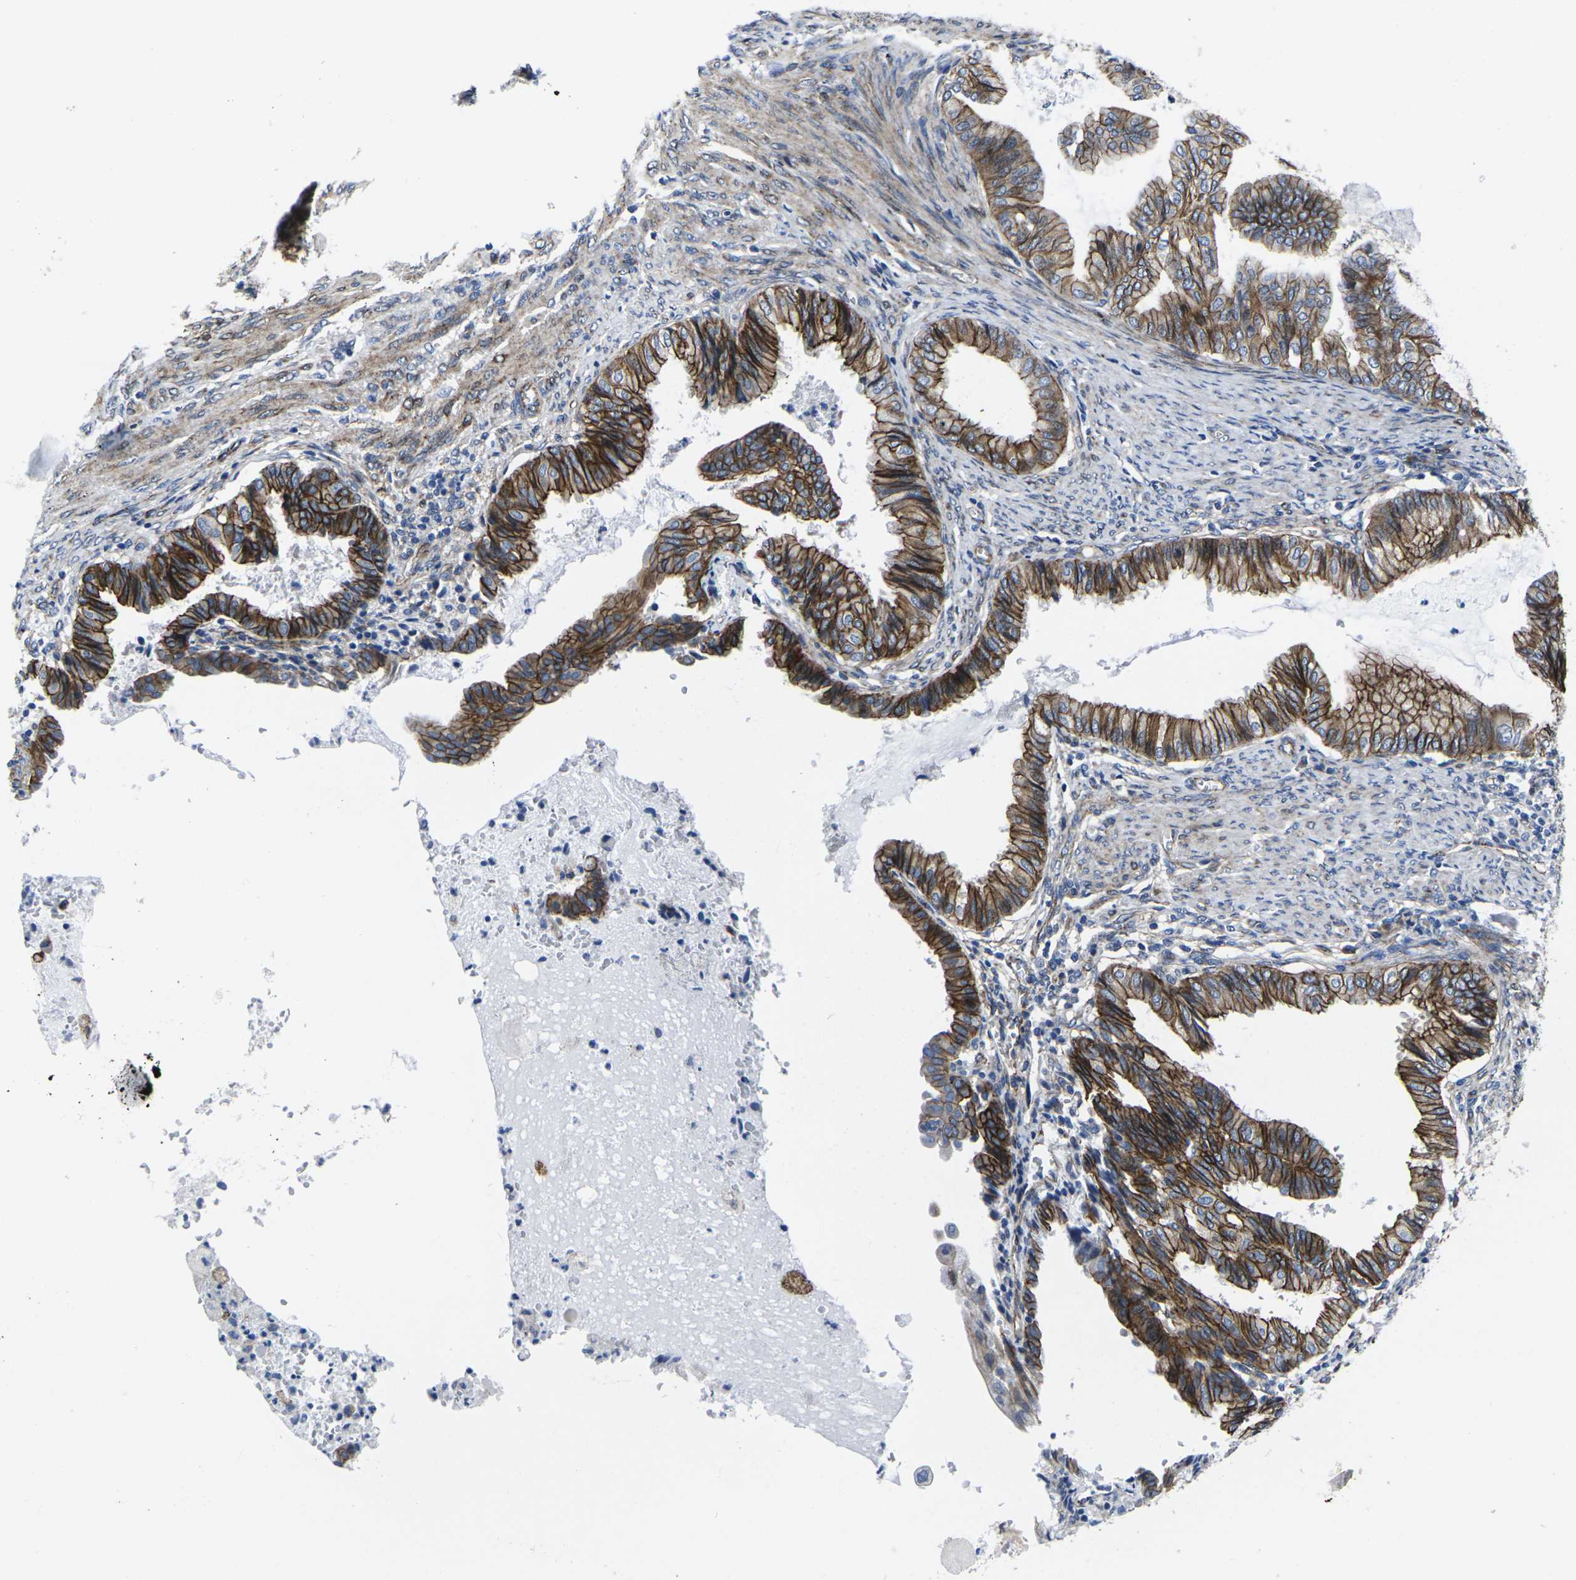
{"staining": {"intensity": "strong", "quantity": ">75%", "location": "cytoplasmic/membranous"}, "tissue": "endometrial cancer", "cell_type": "Tumor cells", "image_type": "cancer", "snomed": [{"axis": "morphology", "description": "Adenocarcinoma, NOS"}, {"axis": "topography", "description": "Endometrium"}], "caption": "Endometrial cancer (adenocarcinoma) tissue shows strong cytoplasmic/membranous expression in about >75% of tumor cells The protein is stained brown, and the nuclei are stained in blue (DAB (3,3'-diaminobenzidine) IHC with brightfield microscopy, high magnification).", "gene": "NUMB", "patient": {"sex": "female", "age": 86}}